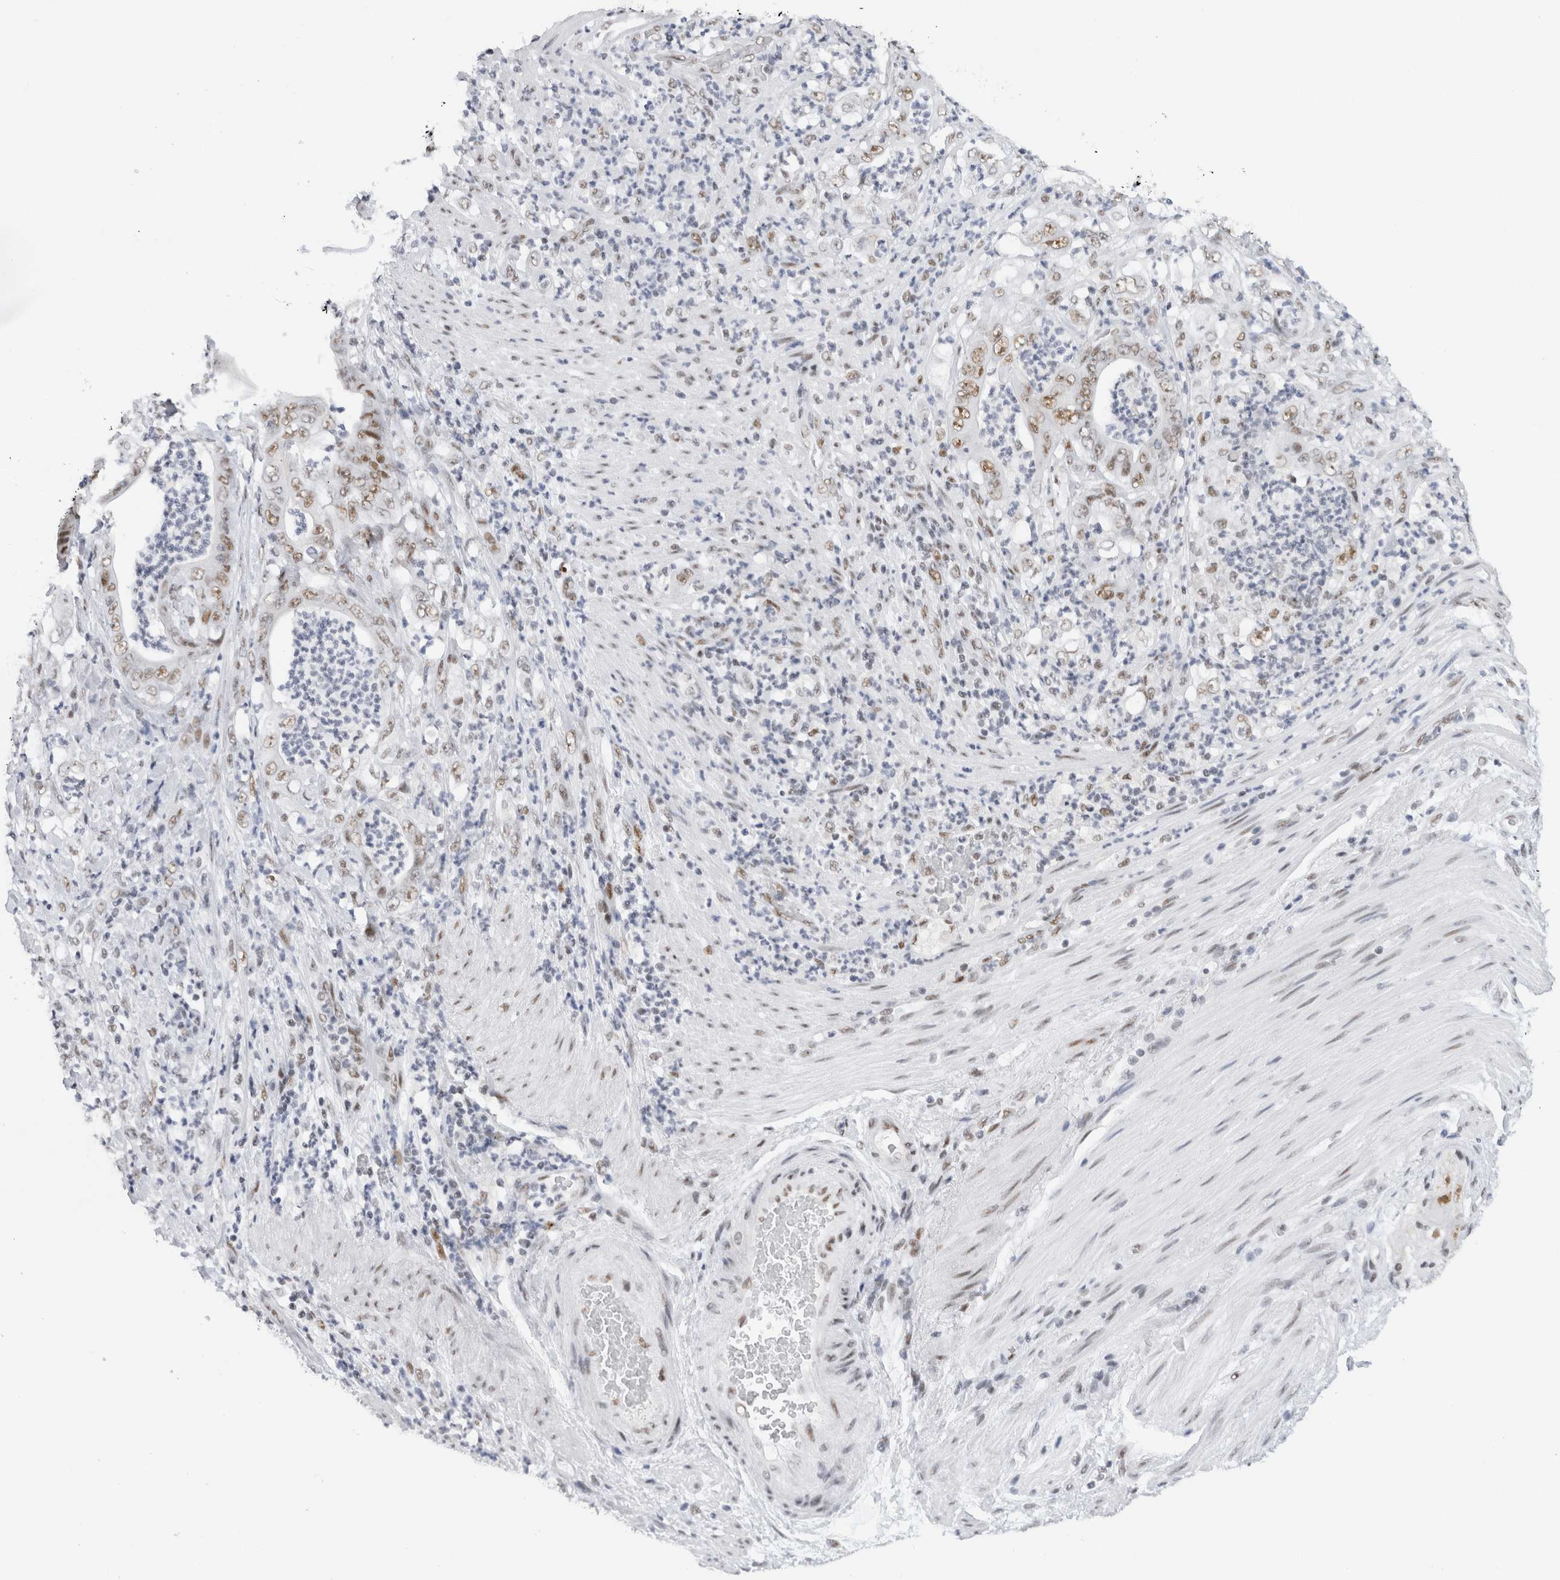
{"staining": {"intensity": "moderate", "quantity": ">75%", "location": "nuclear"}, "tissue": "stomach cancer", "cell_type": "Tumor cells", "image_type": "cancer", "snomed": [{"axis": "morphology", "description": "Adenocarcinoma, NOS"}, {"axis": "topography", "description": "Stomach"}], "caption": "Approximately >75% of tumor cells in adenocarcinoma (stomach) display moderate nuclear protein positivity as visualized by brown immunohistochemical staining.", "gene": "COPS7A", "patient": {"sex": "female", "age": 73}}